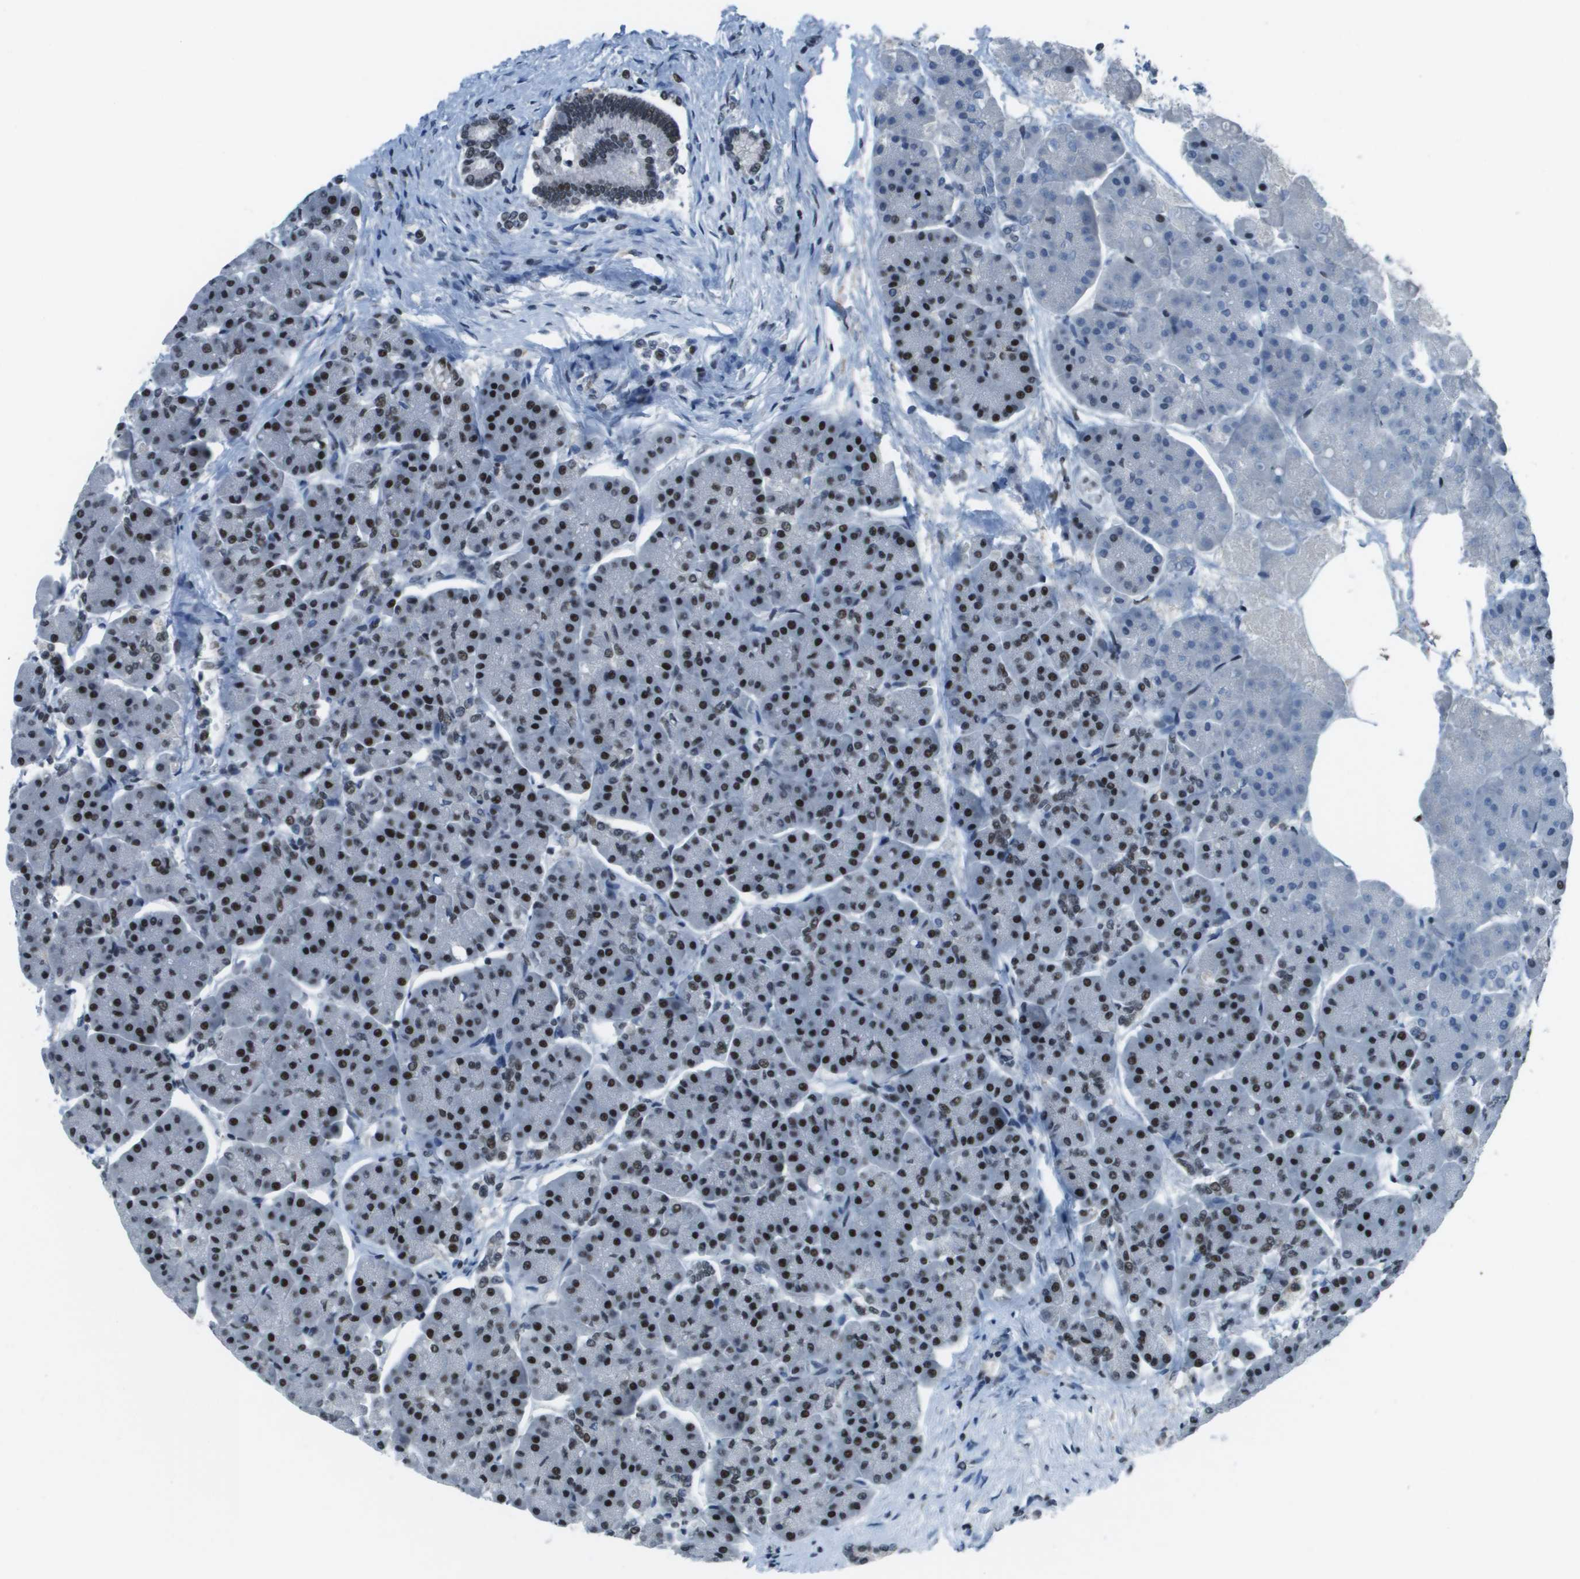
{"staining": {"intensity": "strong", "quantity": ">75%", "location": "nuclear"}, "tissue": "pancreas", "cell_type": "Exocrine glandular cells", "image_type": "normal", "snomed": [{"axis": "morphology", "description": "Normal tissue, NOS"}, {"axis": "topography", "description": "Pancreas"}], "caption": "Immunohistochemical staining of unremarkable pancreas shows high levels of strong nuclear positivity in about >75% of exocrine glandular cells. The staining was performed using DAB (3,3'-diaminobenzidine) to visualize the protein expression in brown, while the nuclei were stained in blue with hematoxylin (Magnification: 20x).", "gene": "THRAP3", "patient": {"sex": "female", "age": 70}}